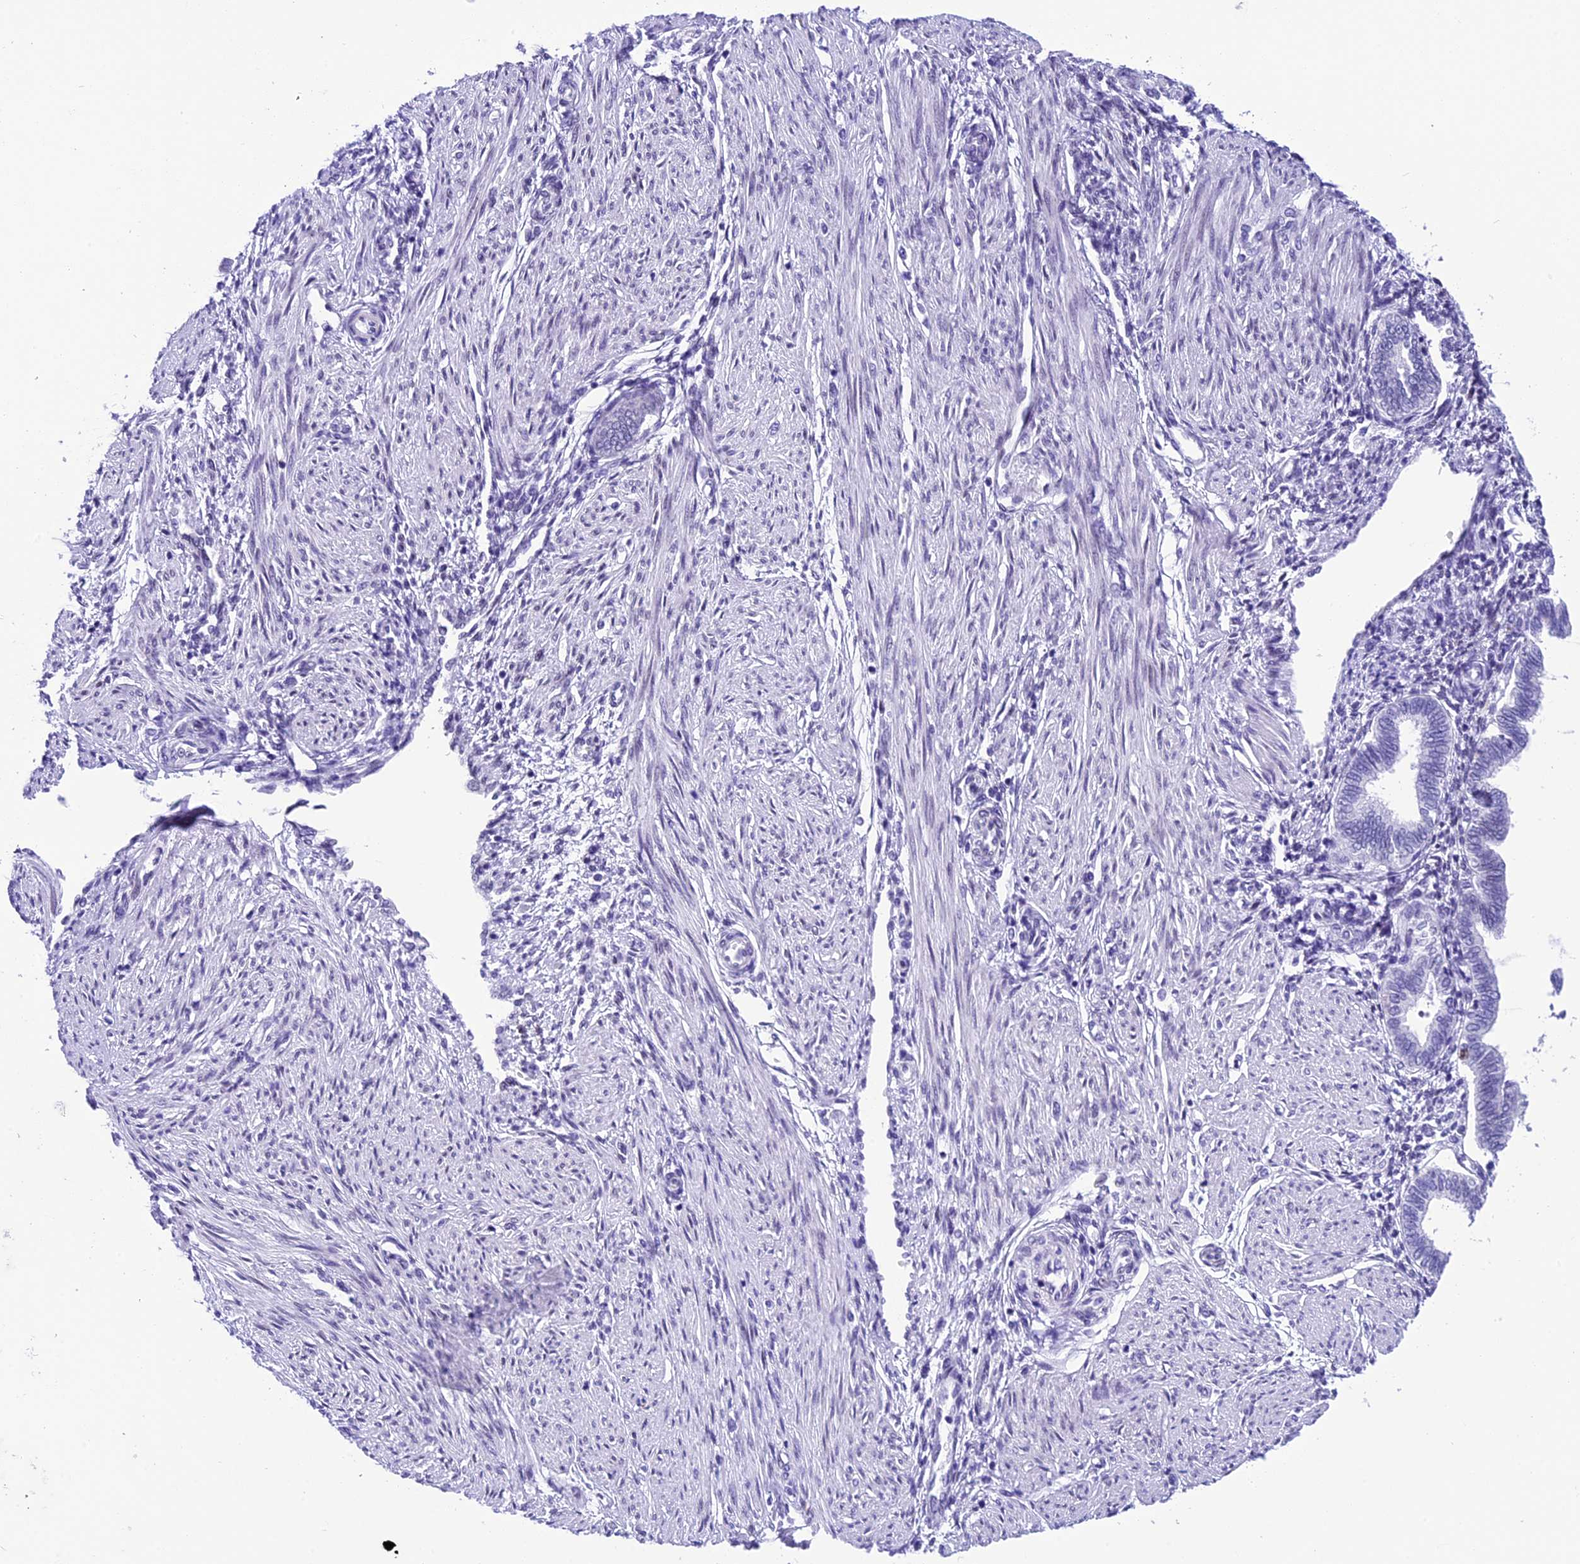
{"staining": {"intensity": "negative", "quantity": "none", "location": "none"}, "tissue": "endometrium", "cell_type": "Cells in endometrial stroma", "image_type": "normal", "snomed": [{"axis": "morphology", "description": "Normal tissue, NOS"}, {"axis": "topography", "description": "Endometrium"}], "caption": "This image is of benign endometrium stained with immunohistochemistry to label a protein in brown with the nuclei are counter-stained blue. There is no staining in cells in endometrial stroma. (DAB (3,3'-diaminobenzidine) IHC, high magnification).", "gene": "METTL25", "patient": {"sex": "female", "age": 53}}